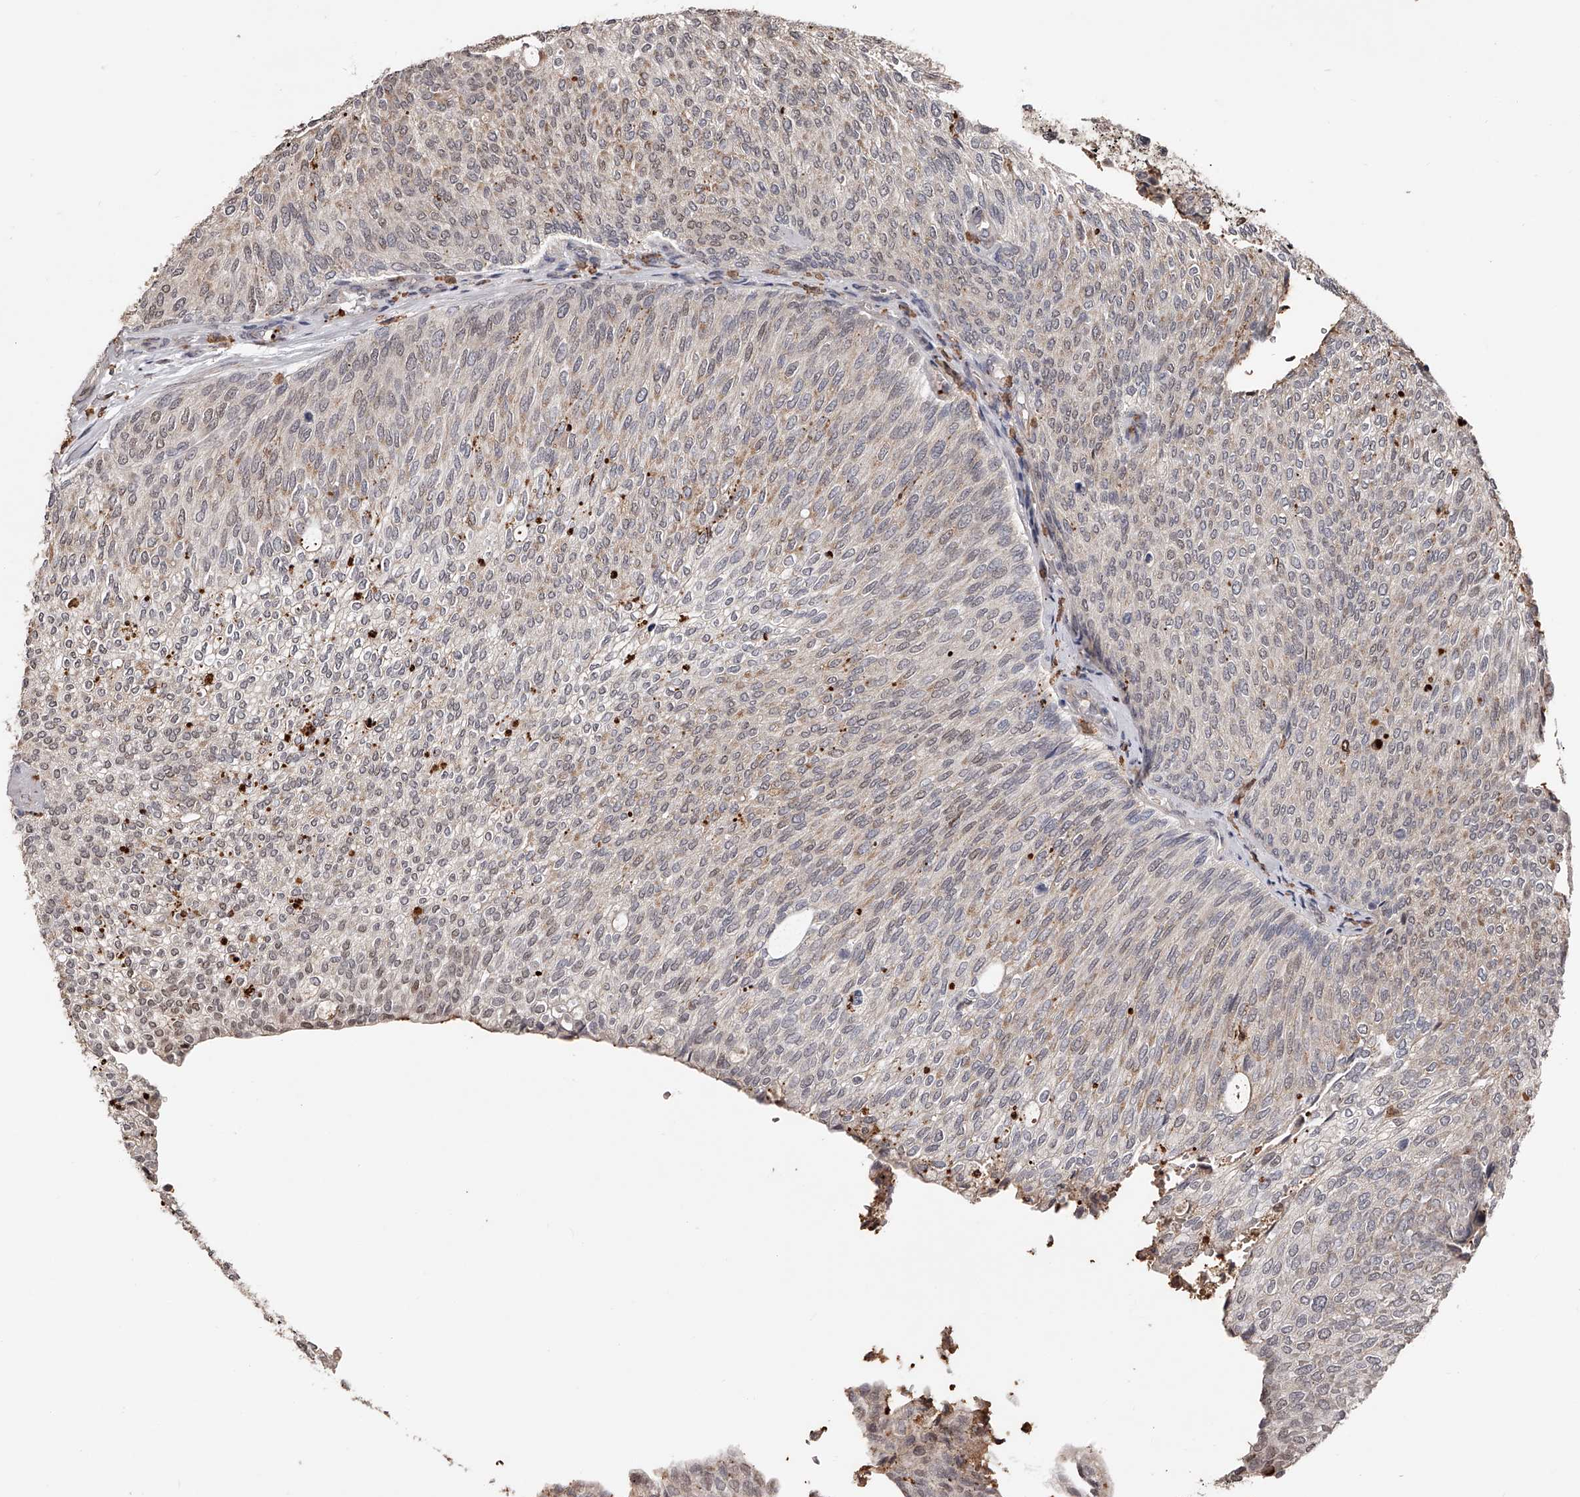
{"staining": {"intensity": "weak", "quantity": ">75%", "location": "cytoplasmic/membranous,nuclear"}, "tissue": "urothelial cancer", "cell_type": "Tumor cells", "image_type": "cancer", "snomed": [{"axis": "morphology", "description": "Urothelial carcinoma, Low grade"}, {"axis": "topography", "description": "Urinary bladder"}], "caption": "Brown immunohistochemical staining in human urothelial carcinoma (low-grade) shows weak cytoplasmic/membranous and nuclear staining in approximately >75% of tumor cells. The protein is stained brown, and the nuclei are stained in blue (DAB IHC with brightfield microscopy, high magnification).", "gene": "URGCP", "patient": {"sex": "female", "age": 79}}